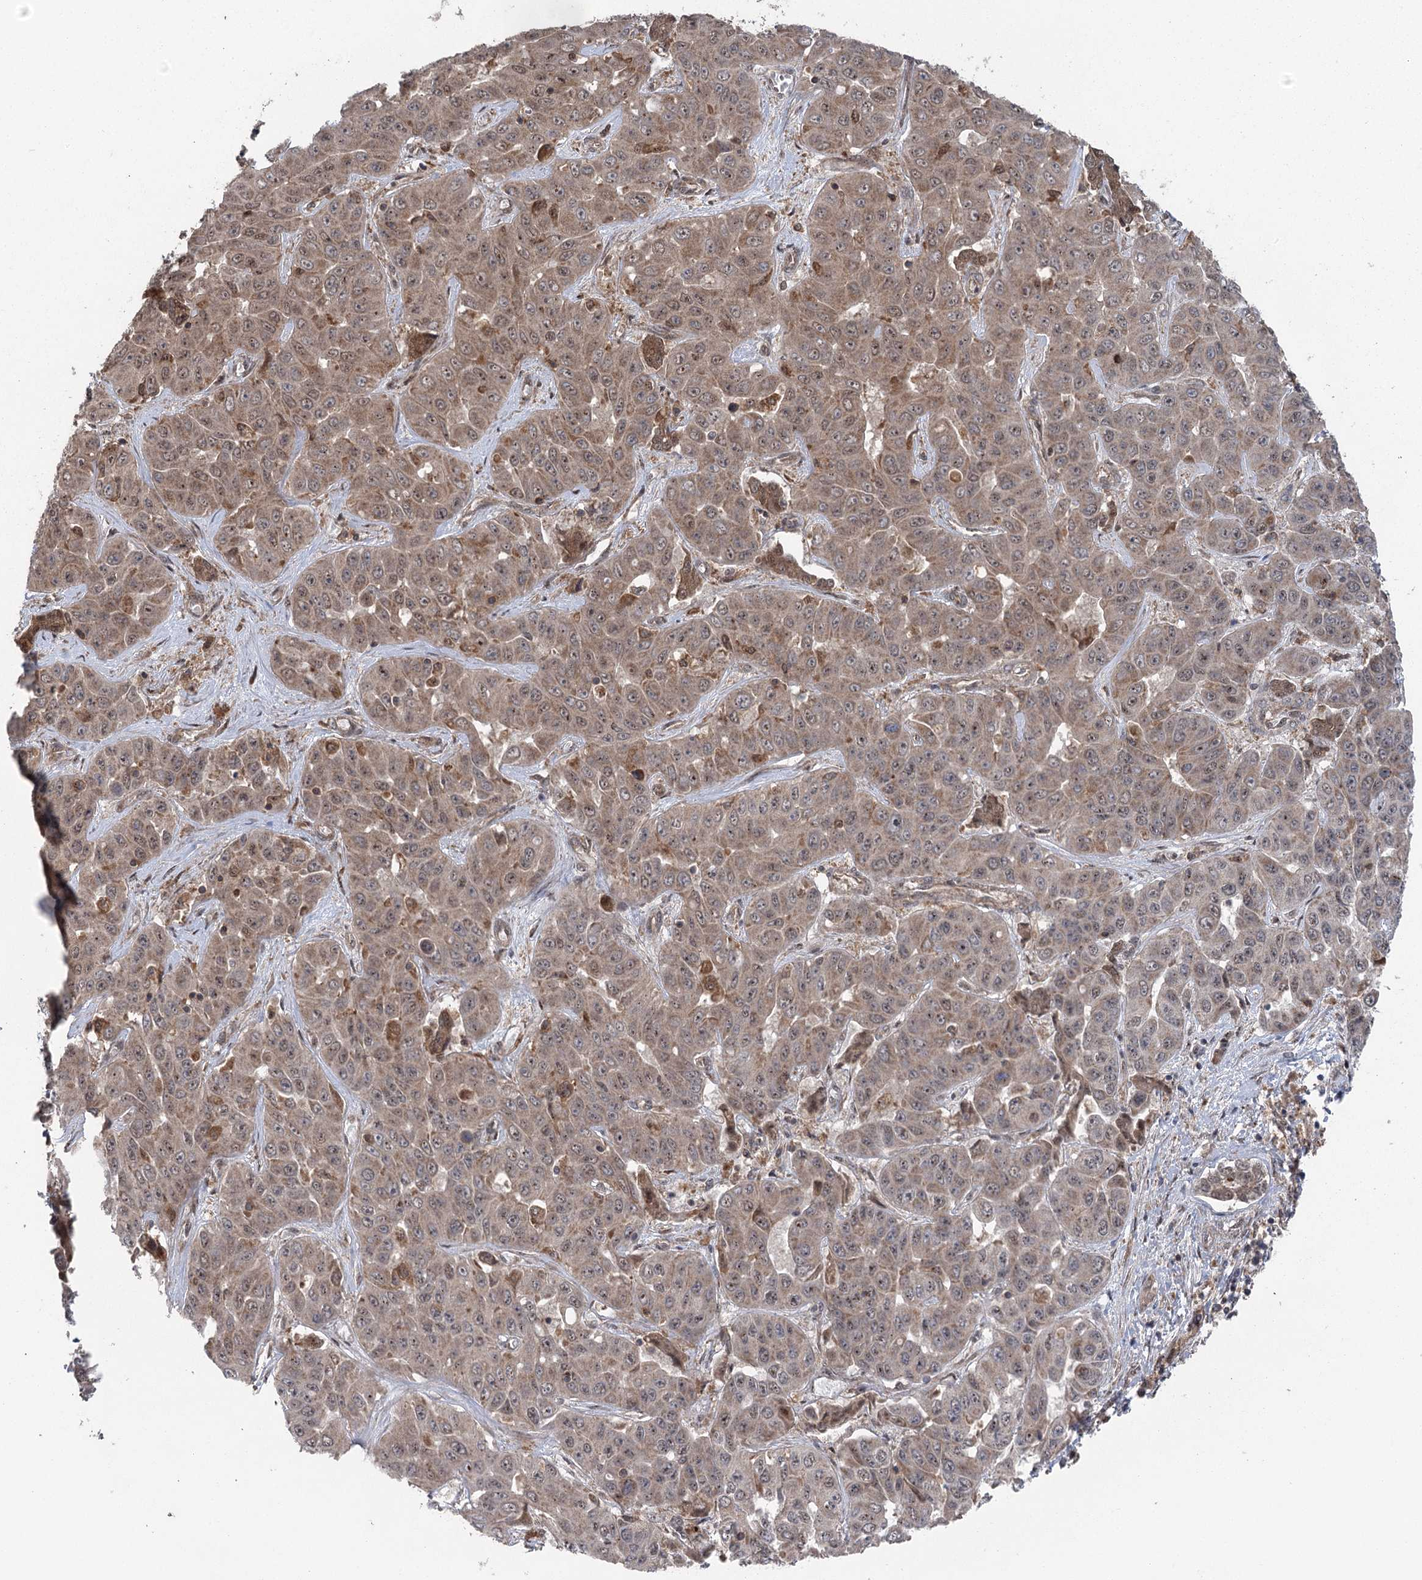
{"staining": {"intensity": "weak", "quantity": ">75%", "location": "cytoplasmic/membranous"}, "tissue": "liver cancer", "cell_type": "Tumor cells", "image_type": "cancer", "snomed": [{"axis": "morphology", "description": "Cholangiocarcinoma"}, {"axis": "topography", "description": "Liver"}], "caption": "Liver cholangiocarcinoma tissue exhibits weak cytoplasmic/membranous staining in approximately >75% of tumor cells, visualized by immunohistochemistry.", "gene": "C12orf4", "patient": {"sex": "female", "age": 52}}